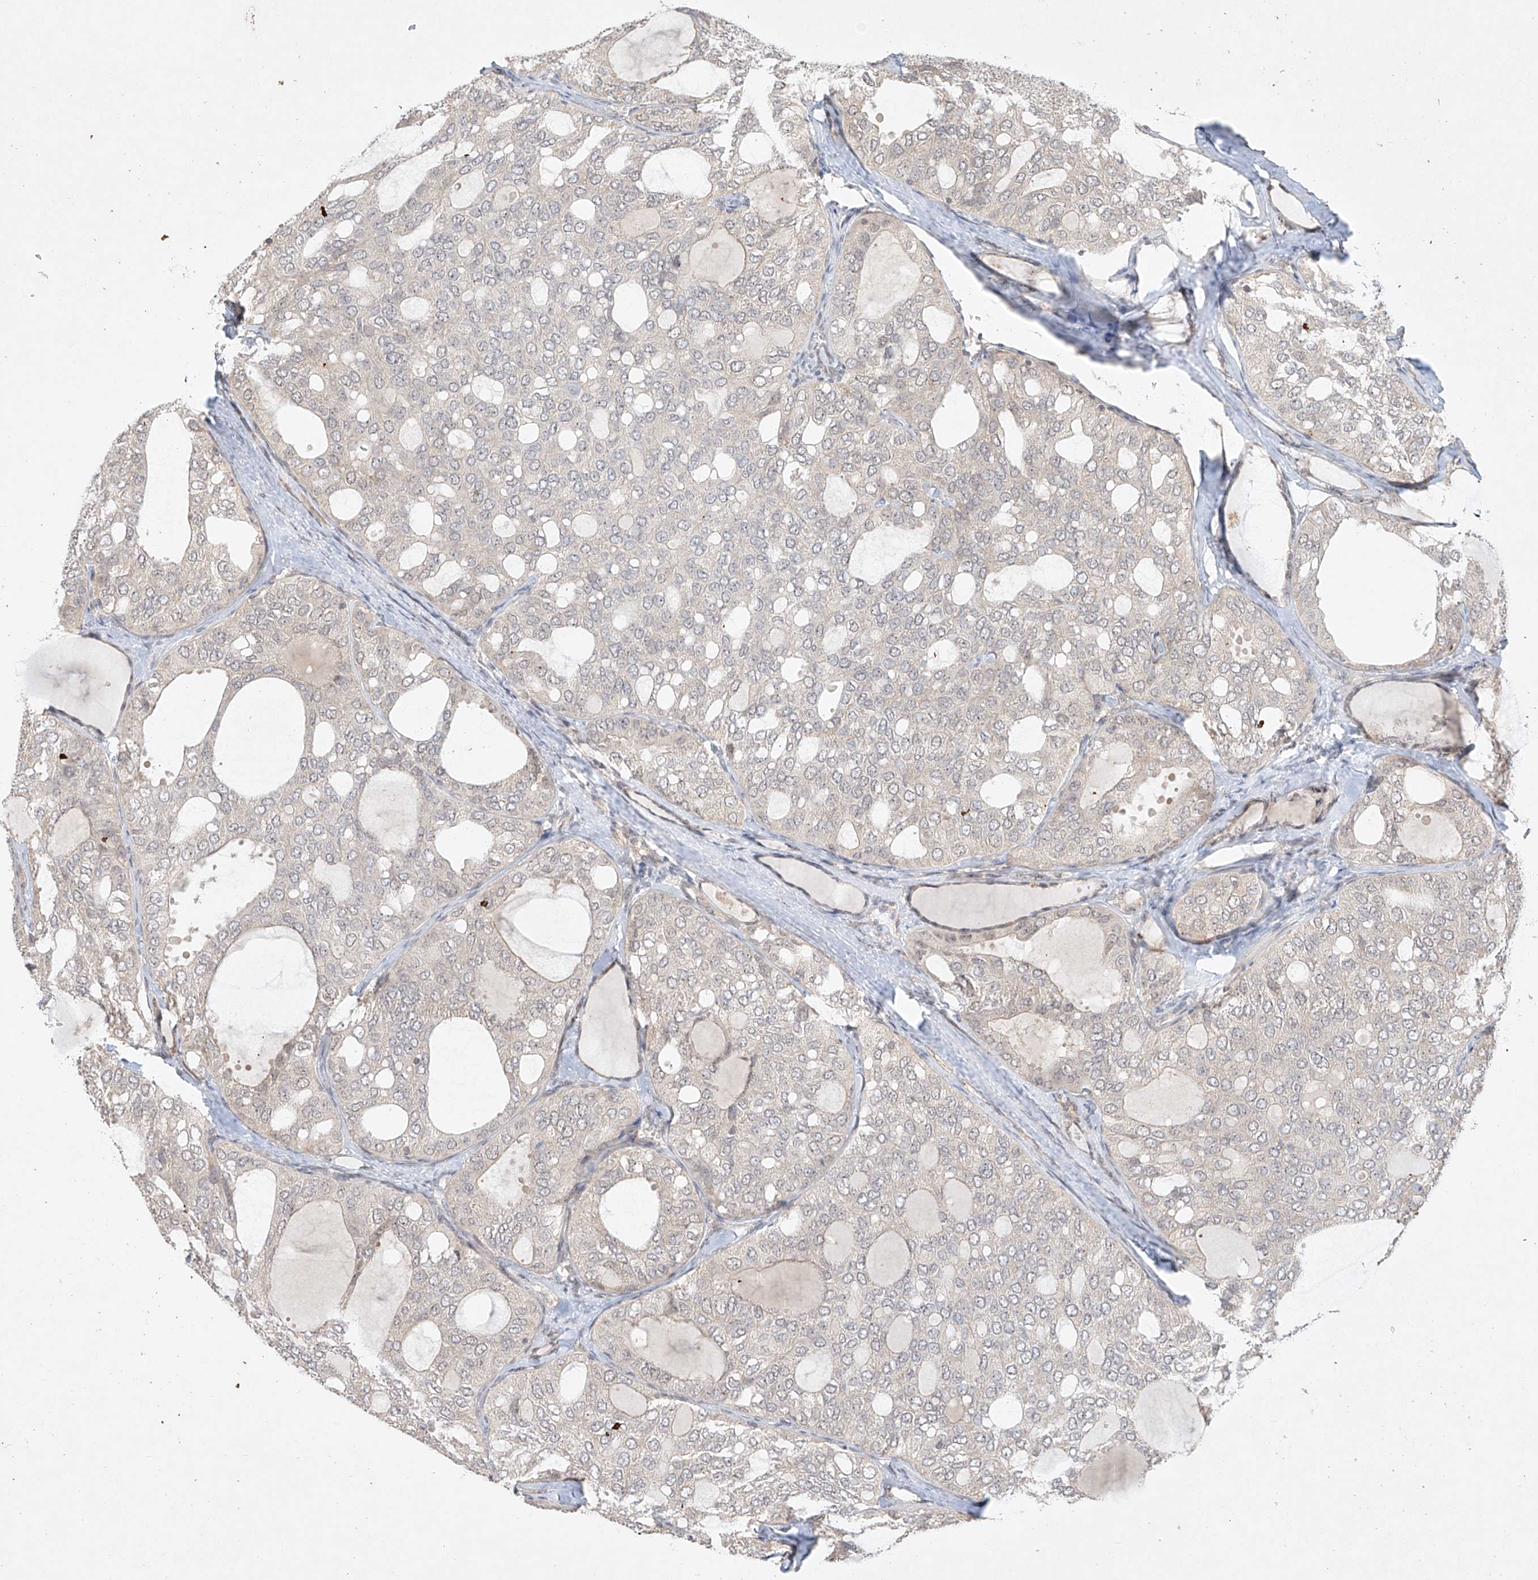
{"staining": {"intensity": "negative", "quantity": "none", "location": "none"}, "tissue": "thyroid cancer", "cell_type": "Tumor cells", "image_type": "cancer", "snomed": [{"axis": "morphology", "description": "Follicular adenoma carcinoma, NOS"}, {"axis": "topography", "description": "Thyroid gland"}], "caption": "High power microscopy micrograph of an immunohistochemistry photomicrograph of thyroid cancer, revealing no significant staining in tumor cells. Brightfield microscopy of immunohistochemistry stained with DAB (3,3'-diaminobenzidine) (brown) and hematoxylin (blue), captured at high magnification.", "gene": "TASP1", "patient": {"sex": "male", "age": 75}}